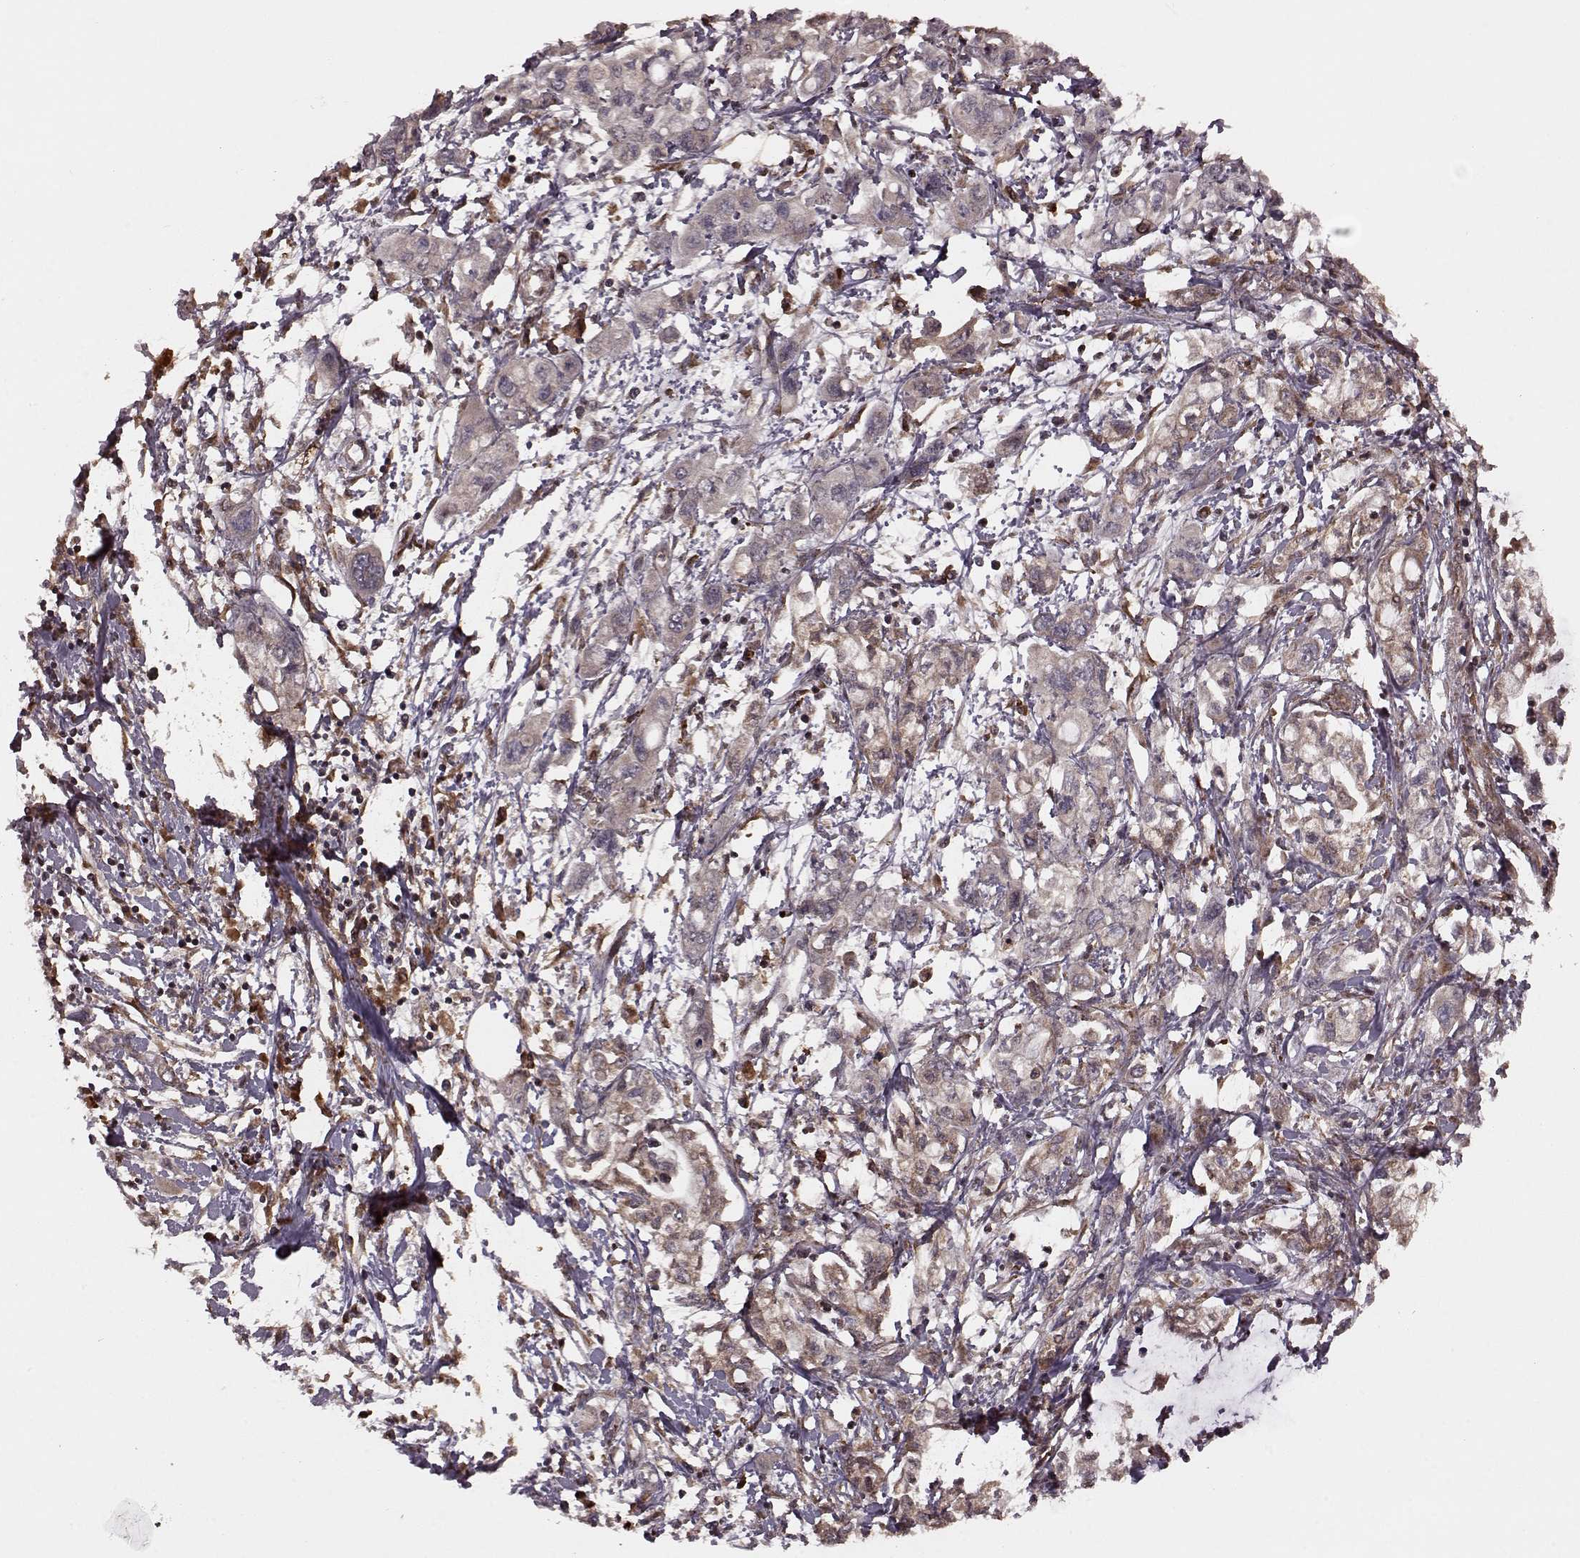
{"staining": {"intensity": "weak", "quantity": ">75%", "location": "cytoplasmic/membranous"}, "tissue": "pancreatic cancer", "cell_type": "Tumor cells", "image_type": "cancer", "snomed": [{"axis": "morphology", "description": "Adenocarcinoma, NOS"}, {"axis": "topography", "description": "Pancreas"}], "caption": "A high-resolution photomicrograph shows immunohistochemistry (IHC) staining of pancreatic cancer (adenocarcinoma), which shows weak cytoplasmic/membranous positivity in approximately >75% of tumor cells.", "gene": "AGPAT1", "patient": {"sex": "male", "age": 54}}